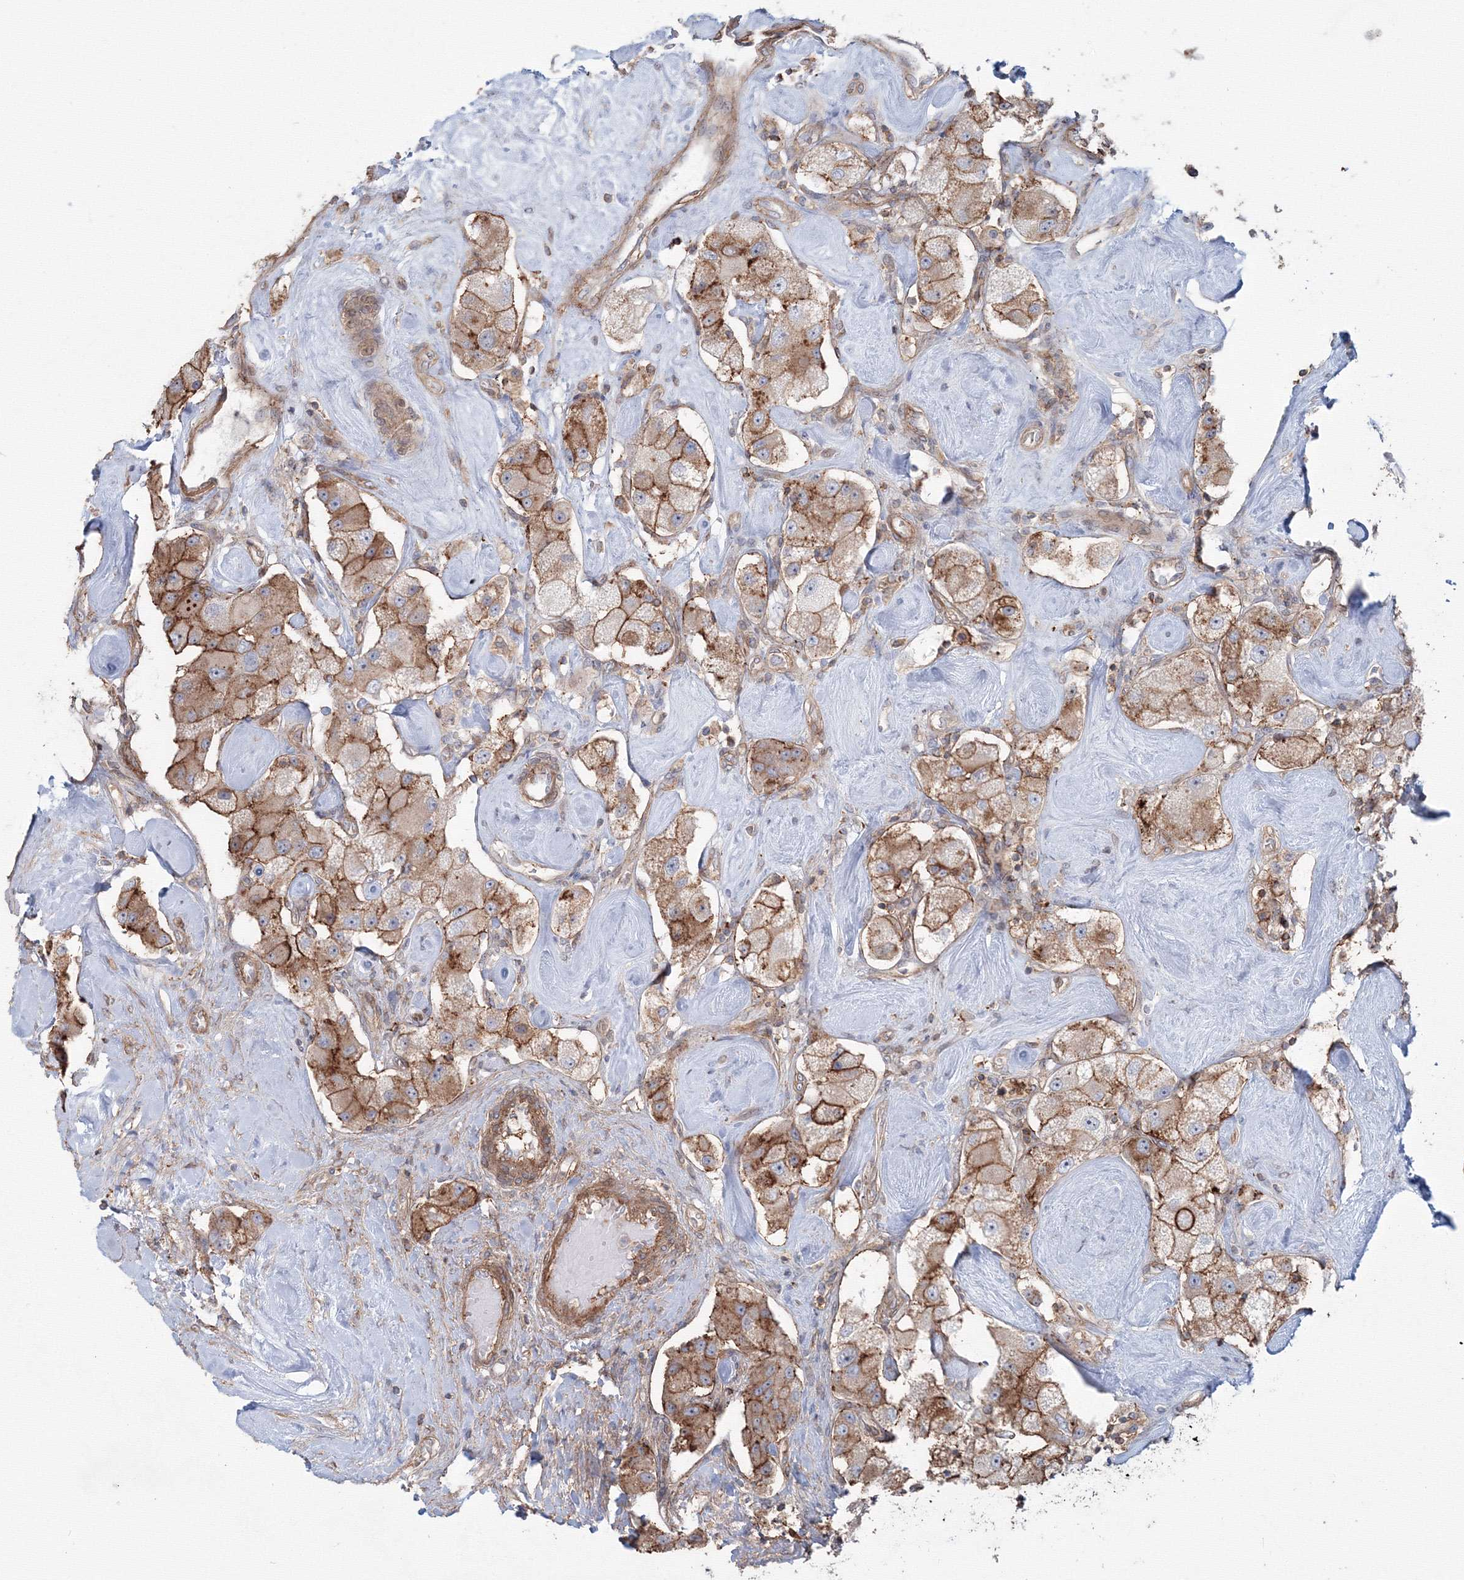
{"staining": {"intensity": "moderate", "quantity": ">75%", "location": "cytoplasmic/membranous"}, "tissue": "carcinoid", "cell_type": "Tumor cells", "image_type": "cancer", "snomed": [{"axis": "morphology", "description": "Carcinoid, malignant, NOS"}, {"axis": "topography", "description": "Pancreas"}], "caption": "High-magnification brightfield microscopy of malignant carcinoid stained with DAB (3,3'-diaminobenzidine) (brown) and counterstained with hematoxylin (blue). tumor cells exhibit moderate cytoplasmic/membranous expression is present in approximately>75% of cells.", "gene": "SH3PXD2A", "patient": {"sex": "male", "age": 41}}